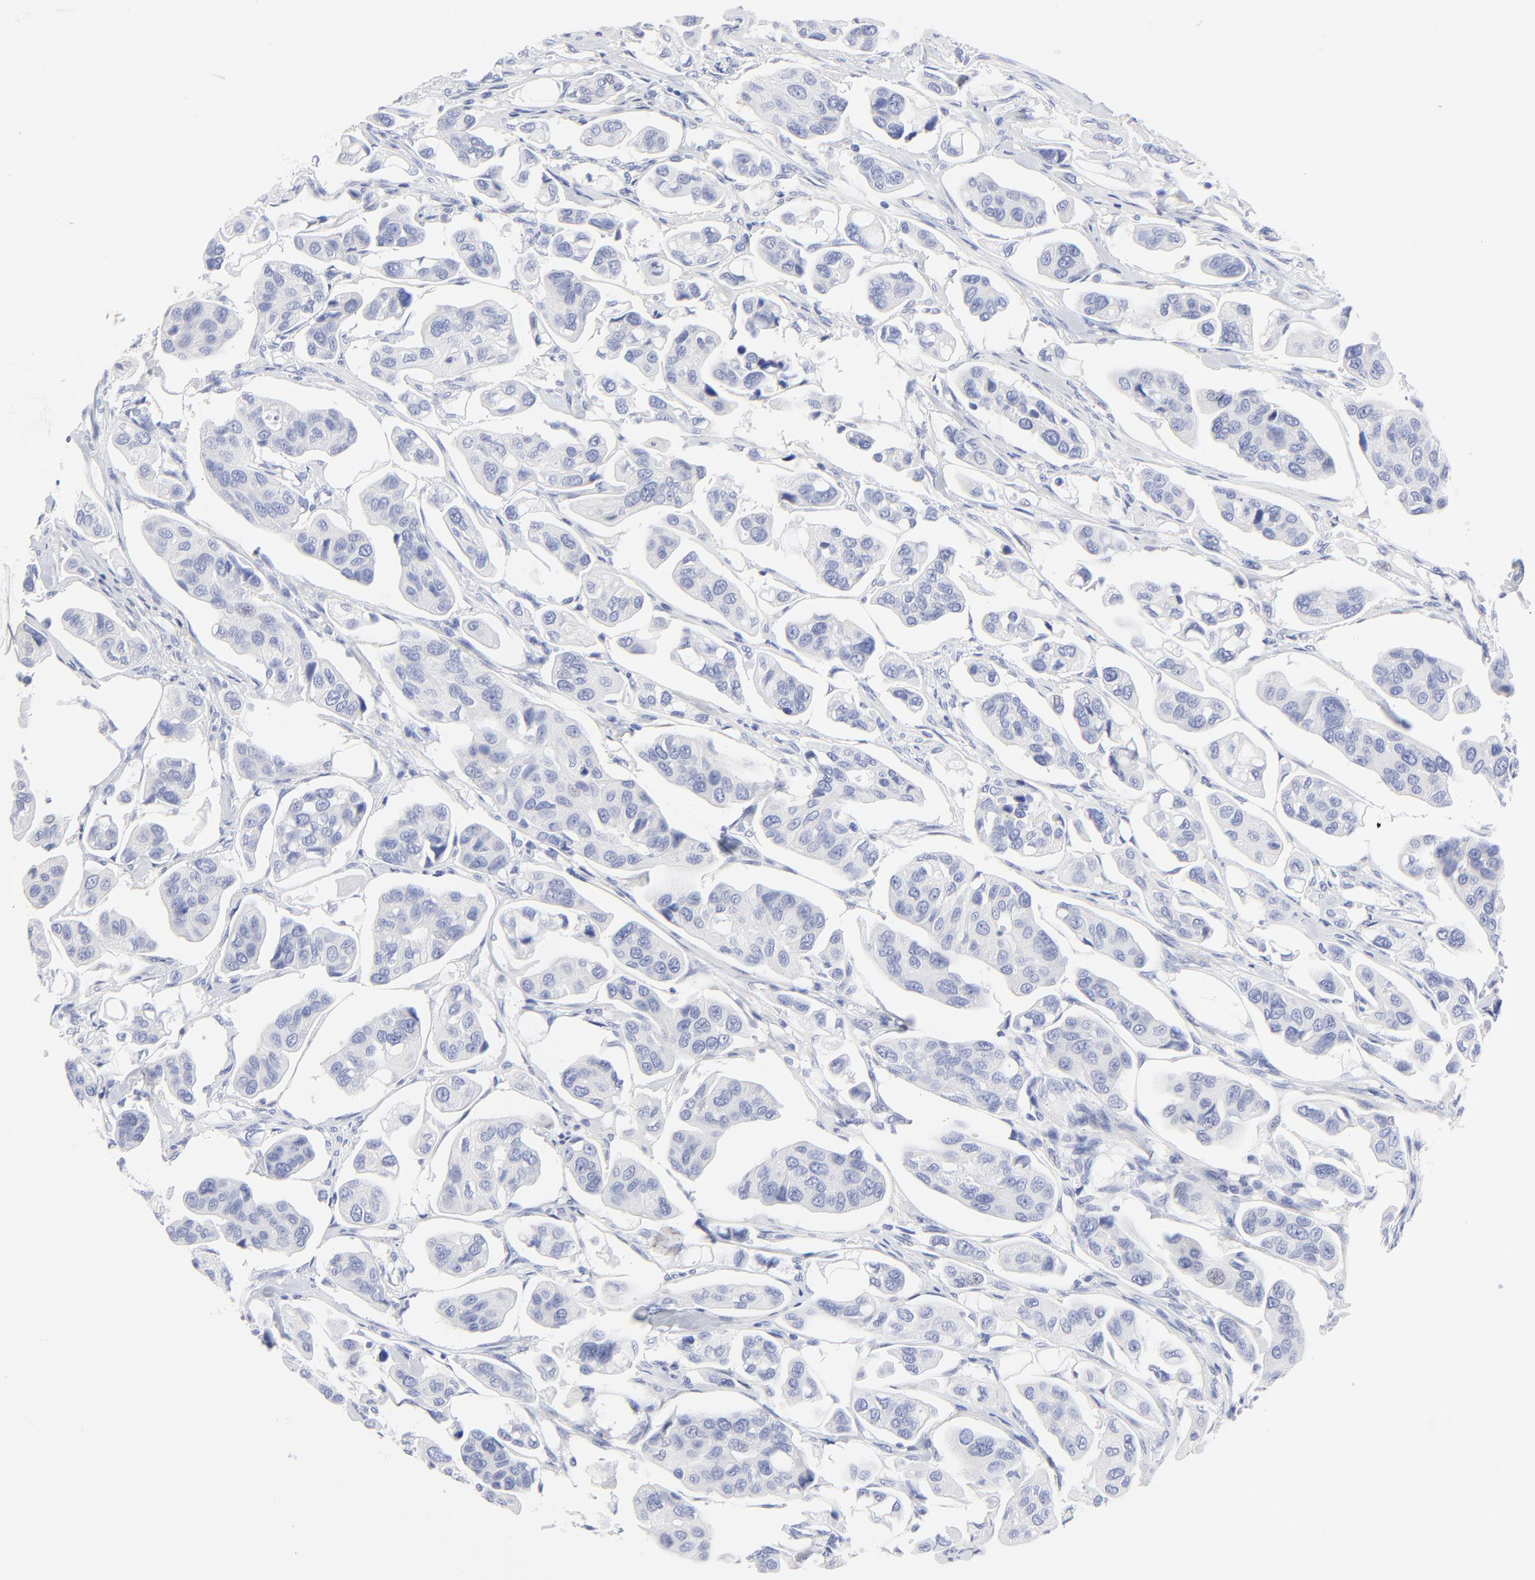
{"staining": {"intensity": "negative", "quantity": "none", "location": "none"}, "tissue": "urothelial cancer", "cell_type": "Tumor cells", "image_type": "cancer", "snomed": [{"axis": "morphology", "description": "Adenocarcinoma, NOS"}, {"axis": "topography", "description": "Urinary bladder"}], "caption": "Tumor cells show no significant staining in adenocarcinoma.", "gene": "PSD3", "patient": {"sex": "male", "age": 61}}